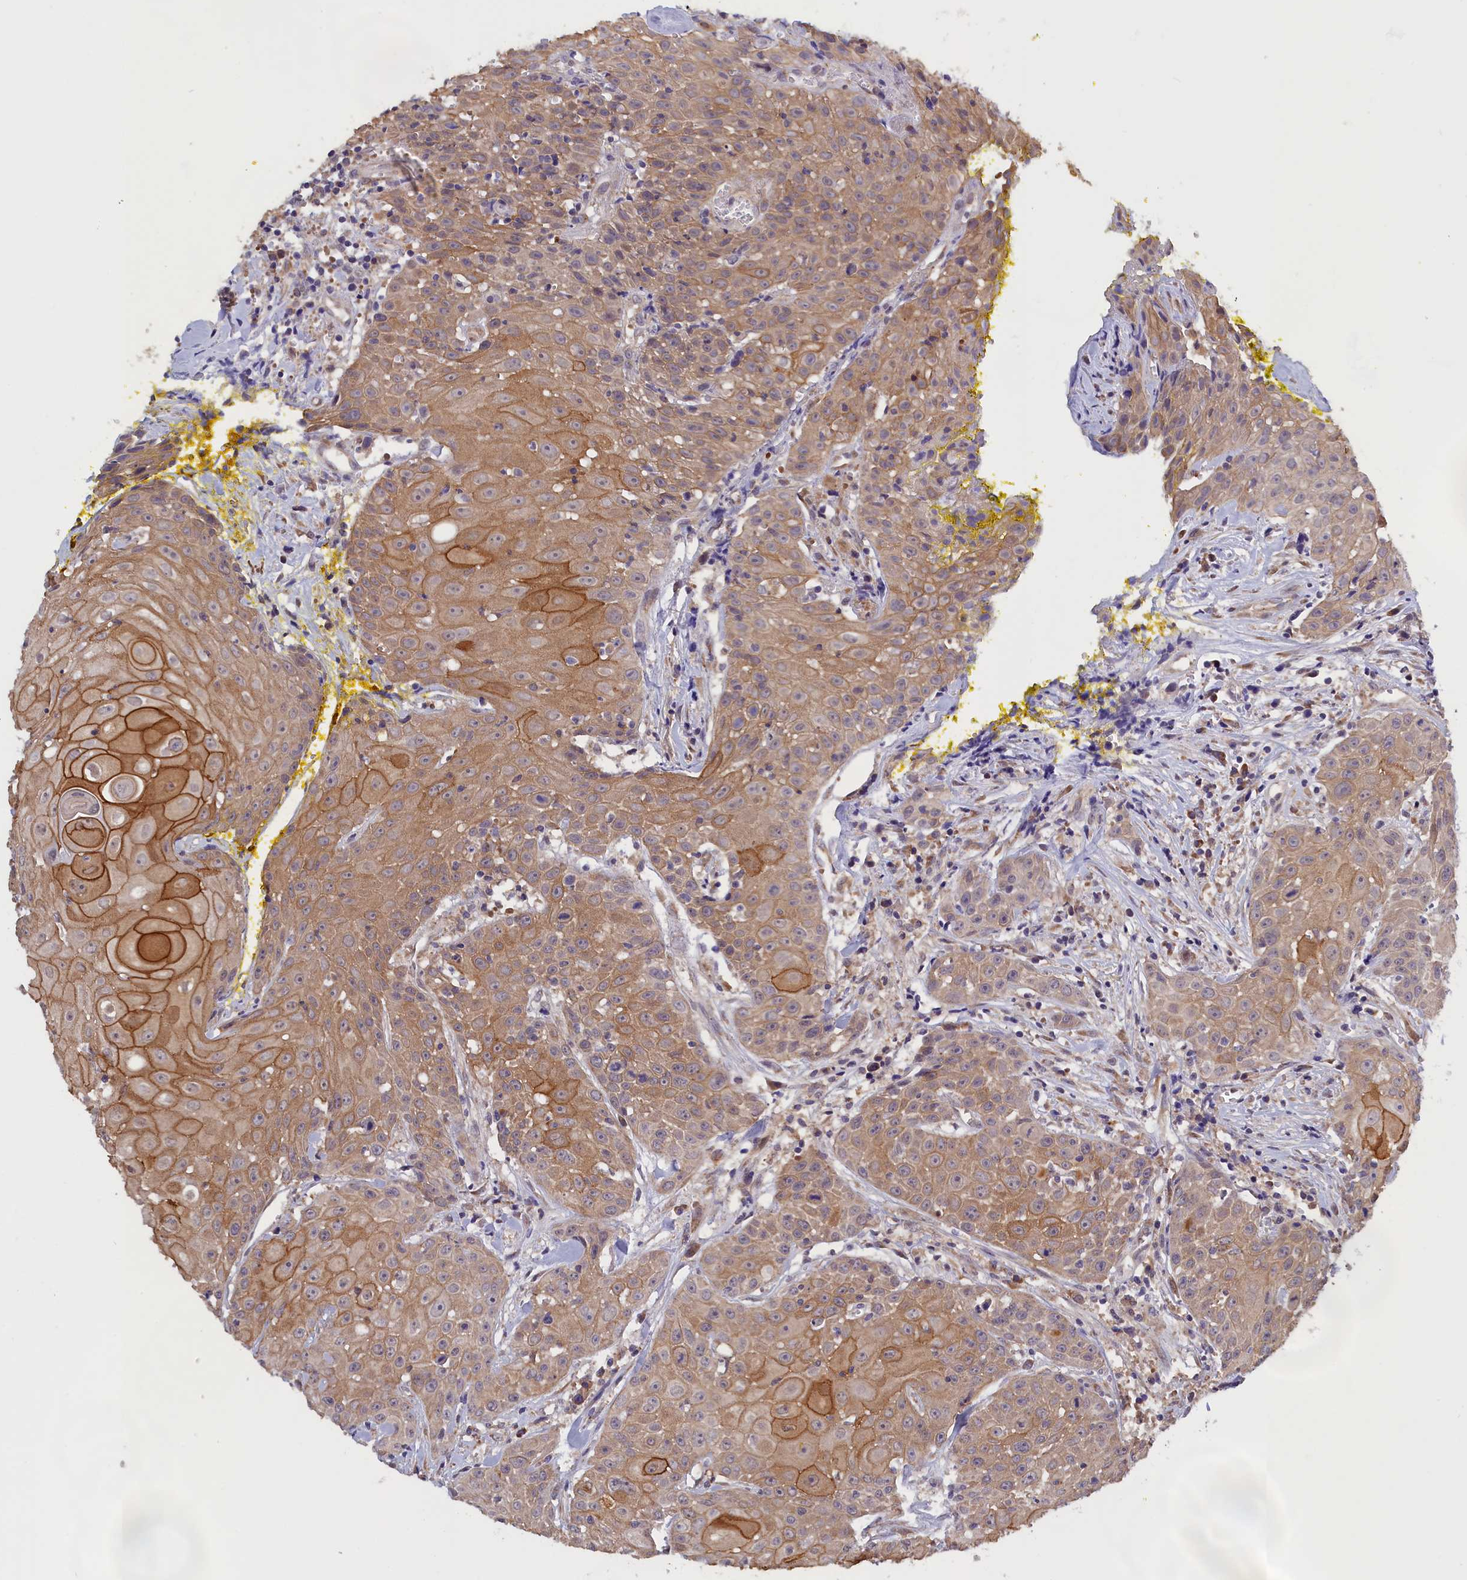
{"staining": {"intensity": "moderate", "quantity": ">75%", "location": "cytoplasmic/membranous"}, "tissue": "head and neck cancer", "cell_type": "Tumor cells", "image_type": "cancer", "snomed": [{"axis": "morphology", "description": "Squamous cell carcinoma, NOS"}, {"axis": "topography", "description": "Oral tissue"}, {"axis": "topography", "description": "Head-Neck"}], "caption": "Protein expression analysis of human squamous cell carcinoma (head and neck) reveals moderate cytoplasmic/membranous staining in about >75% of tumor cells.", "gene": "COL19A1", "patient": {"sex": "female", "age": 82}}